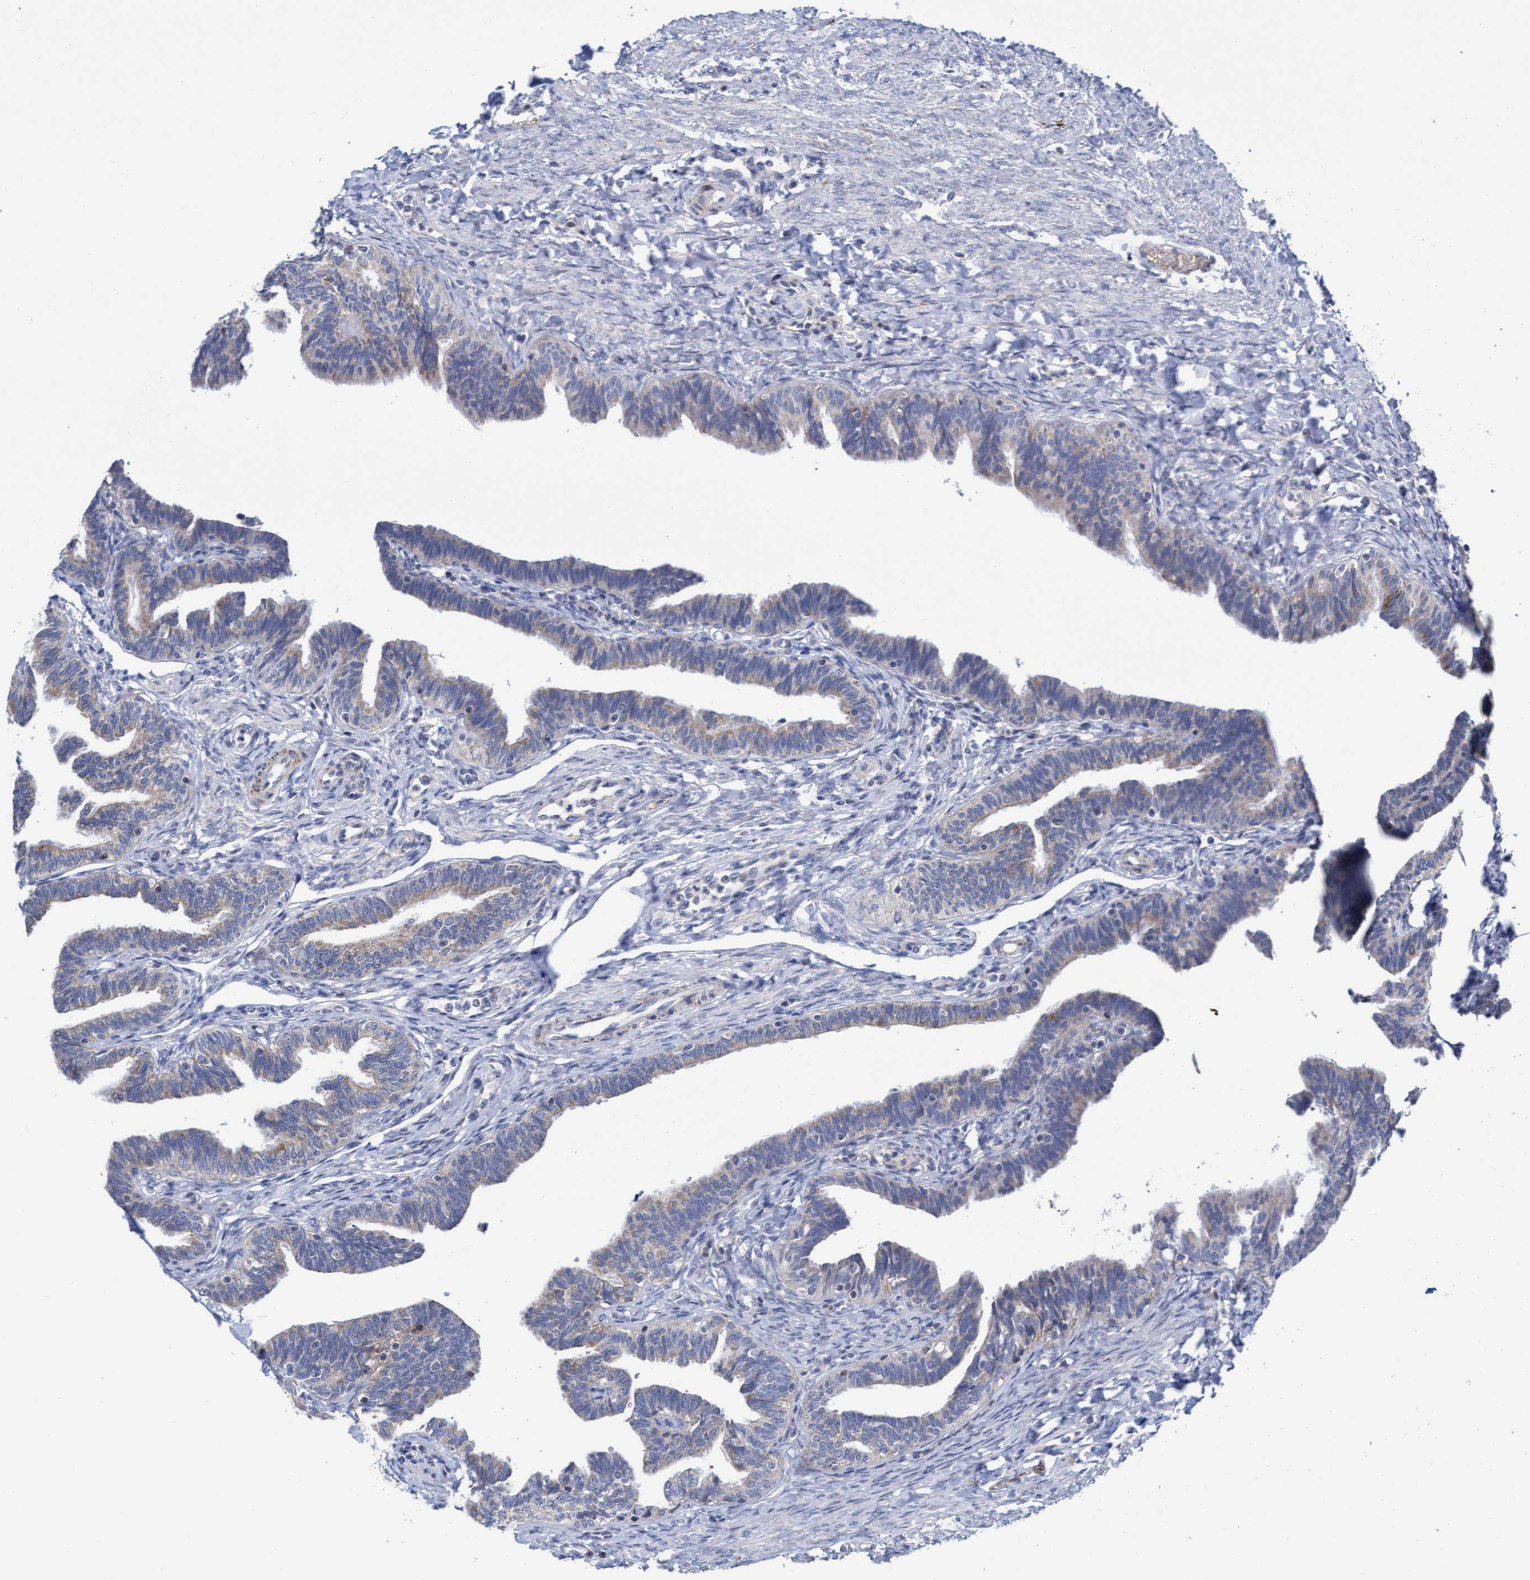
{"staining": {"intensity": "moderate", "quantity": "<25%", "location": "cytoplasmic/membranous"}, "tissue": "fallopian tube", "cell_type": "Glandular cells", "image_type": "normal", "snomed": [{"axis": "morphology", "description": "Normal tissue, NOS"}, {"axis": "topography", "description": "Fallopian tube"}, {"axis": "topography", "description": "Ovary"}], "caption": "Benign fallopian tube reveals moderate cytoplasmic/membranous positivity in about <25% of glandular cells.", "gene": "ZNF750", "patient": {"sex": "female", "age": 23}}